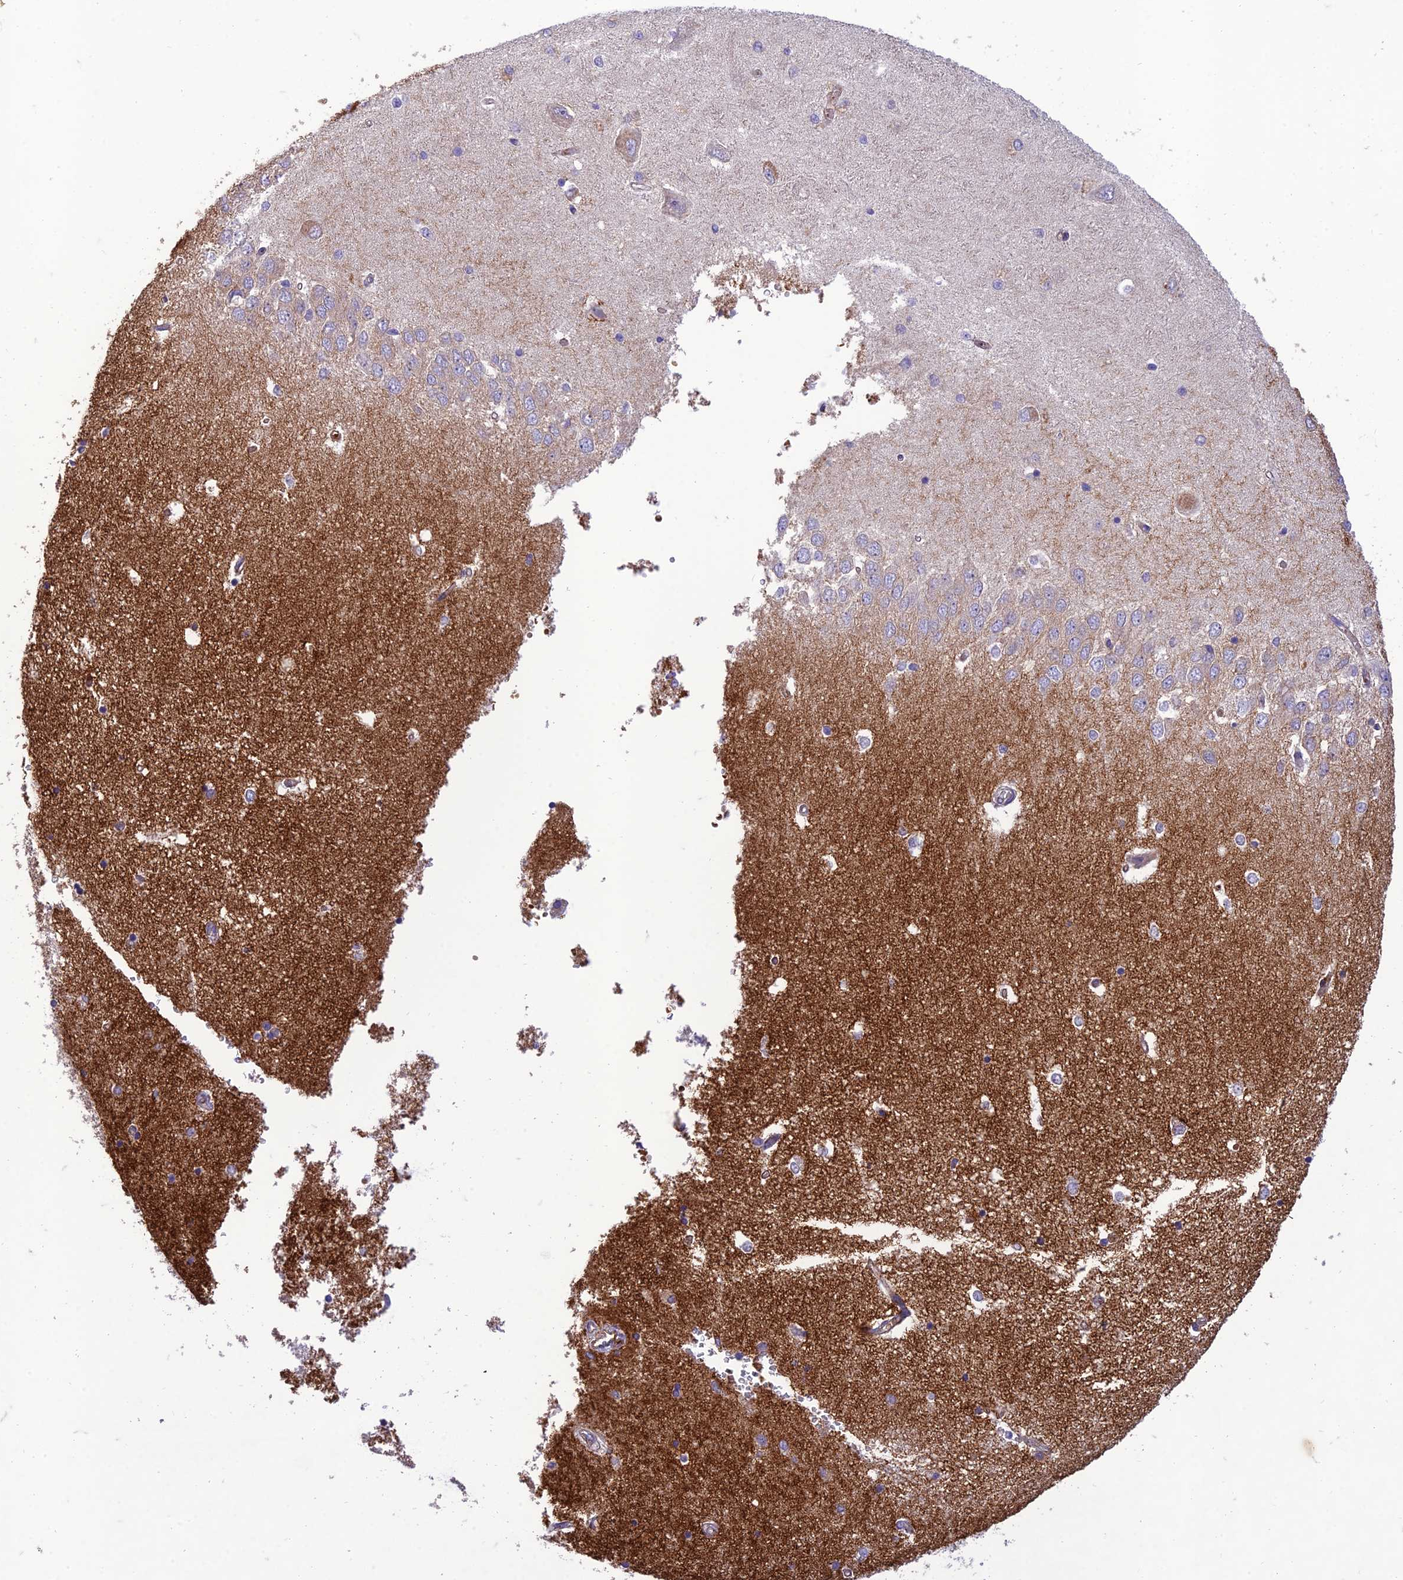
{"staining": {"intensity": "negative", "quantity": "none", "location": "none"}, "tissue": "hippocampus", "cell_type": "Glial cells", "image_type": "normal", "snomed": [{"axis": "morphology", "description": "Normal tissue, NOS"}, {"axis": "topography", "description": "Hippocampus"}], "caption": "A micrograph of hippocampus stained for a protein shows no brown staining in glial cells.", "gene": "SEL1L3", "patient": {"sex": "male", "age": 45}}